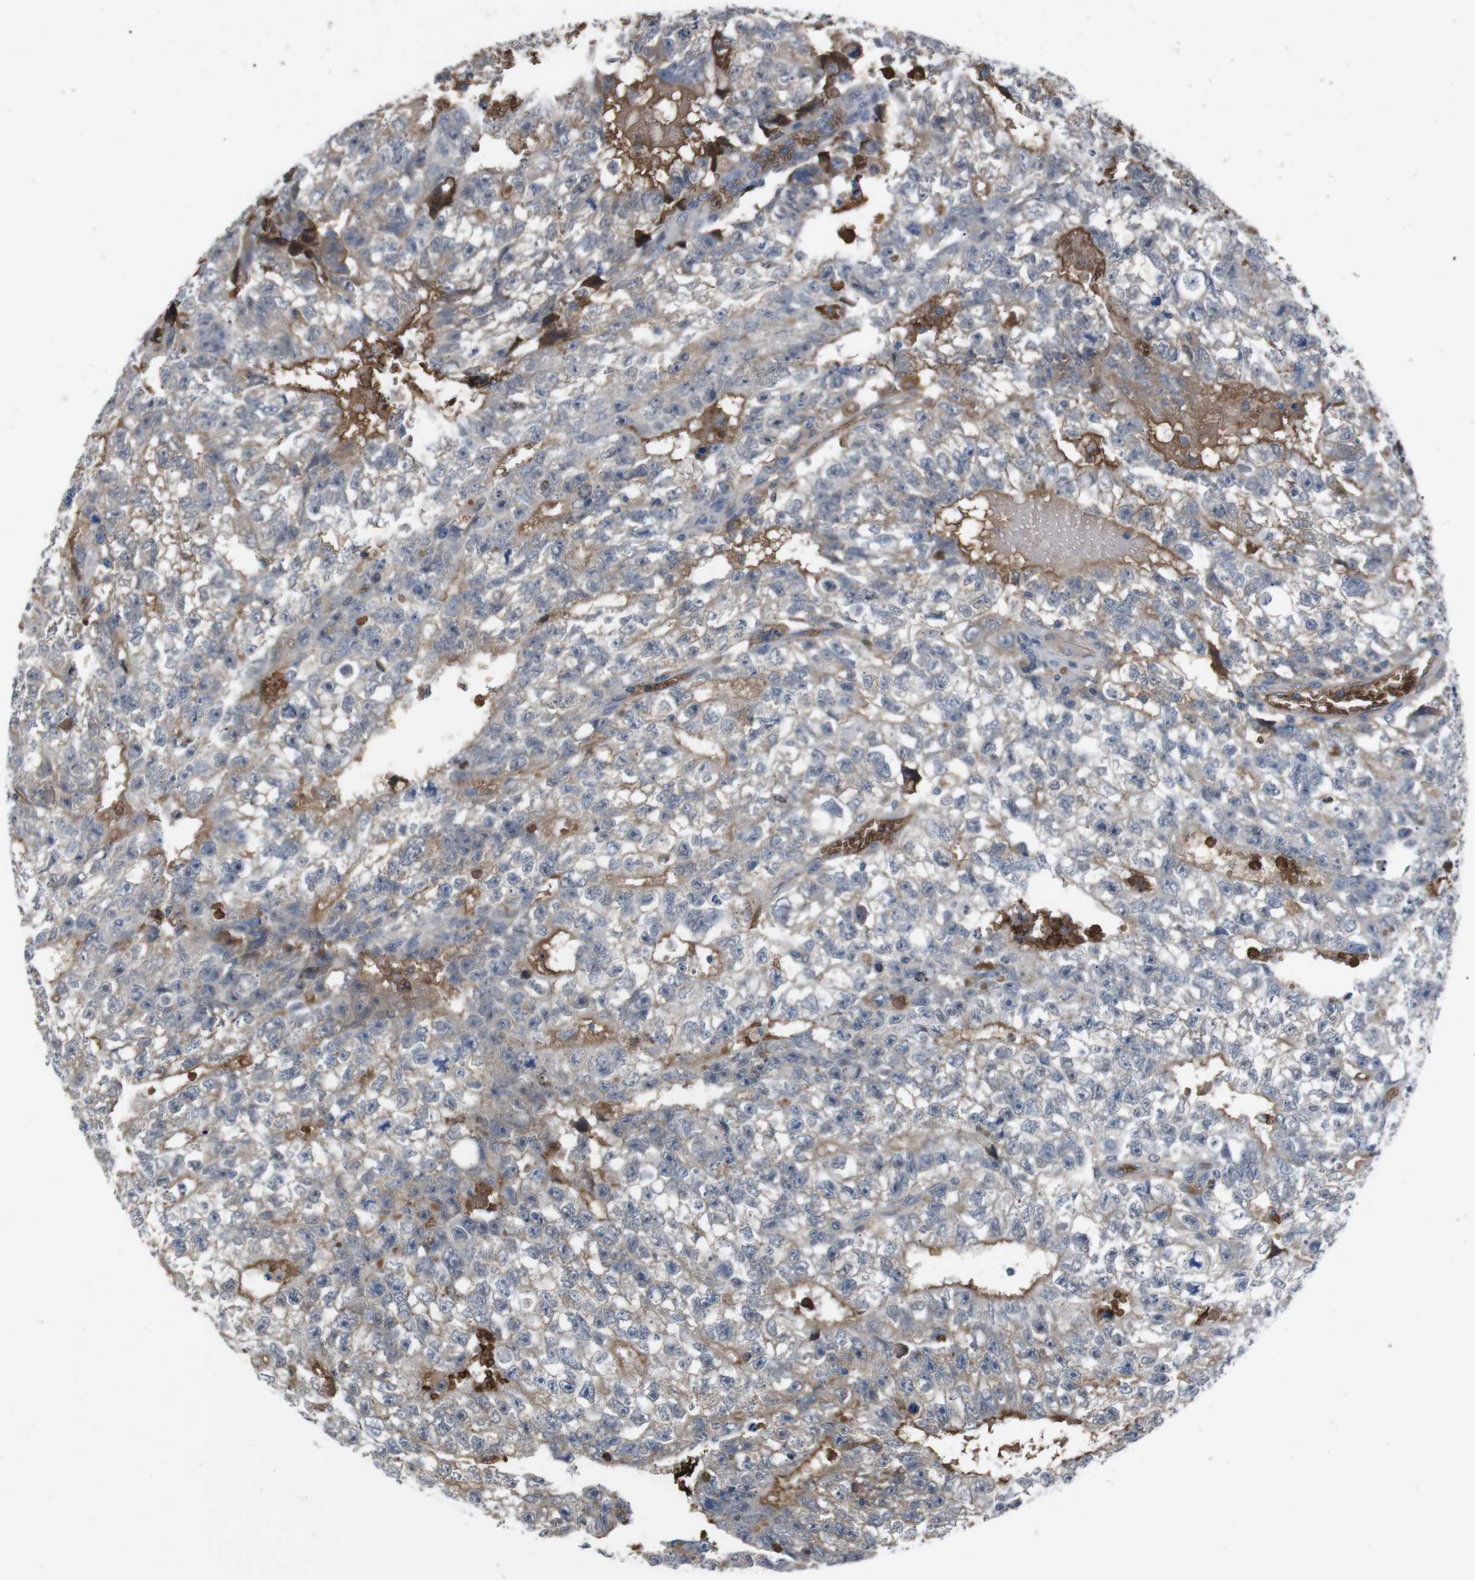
{"staining": {"intensity": "weak", "quantity": "25%-75%", "location": "cytoplasmic/membranous"}, "tissue": "testis cancer", "cell_type": "Tumor cells", "image_type": "cancer", "snomed": [{"axis": "morphology", "description": "Seminoma, NOS"}, {"axis": "morphology", "description": "Carcinoma, Embryonal, NOS"}, {"axis": "topography", "description": "Testis"}], "caption": "The micrograph exhibits immunohistochemical staining of testis cancer. There is weak cytoplasmic/membranous expression is identified in about 25%-75% of tumor cells.", "gene": "SPTB", "patient": {"sex": "male", "age": 38}}